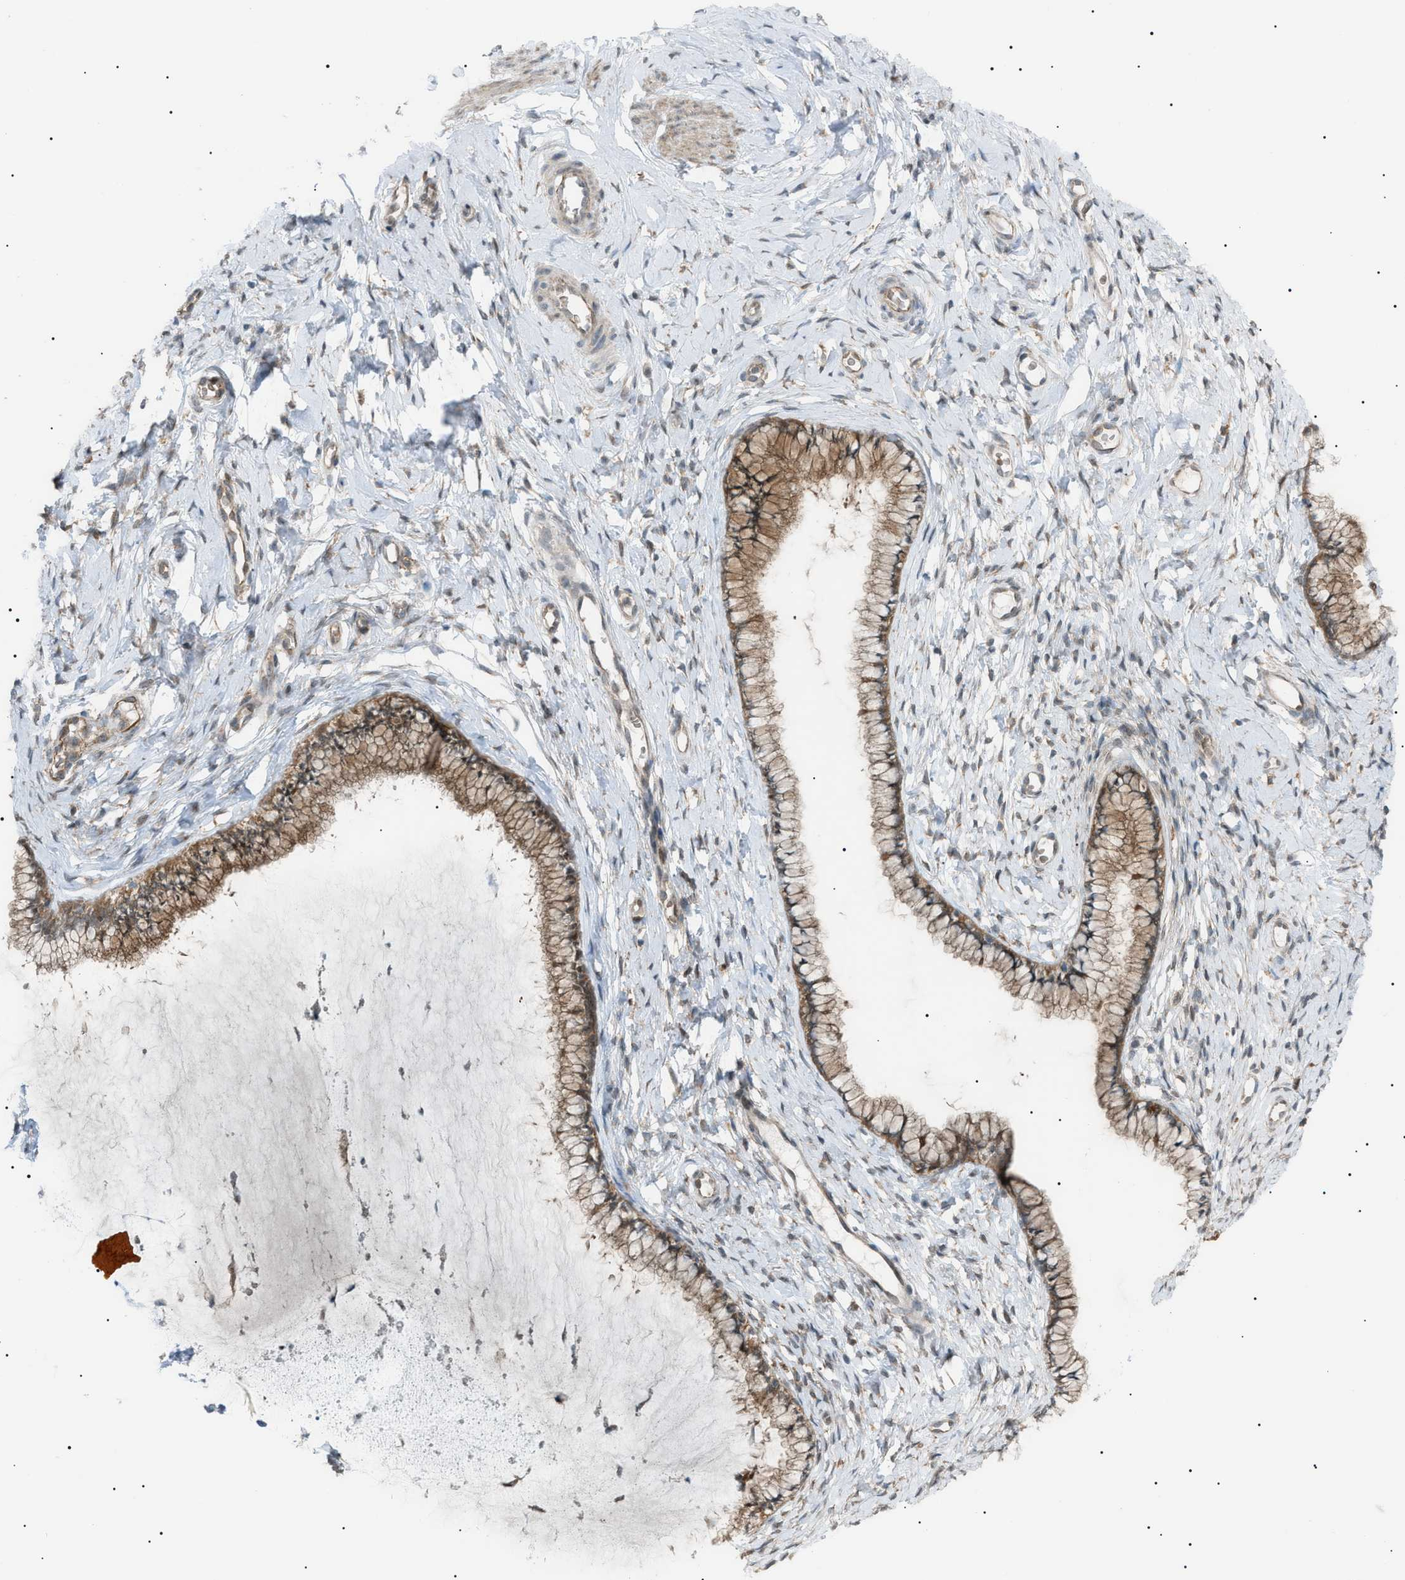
{"staining": {"intensity": "moderate", "quantity": ">75%", "location": "cytoplasmic/membranous"}, "tissue": "cervix", "cell_type": "Glandular cells", "image_type": "normal", "snomed": [{"axis": "morphology", "description": "Normal tissue, NOS"}, {"axis": "topography", "description": "Cervix"}], "caption": "An image of cervix stained for a protein reveals moderate cytoplasmic/membranous brown staining in glandular cells.", "gene": "LPIN2", "patient": {"sex": "female", "age": 65}}